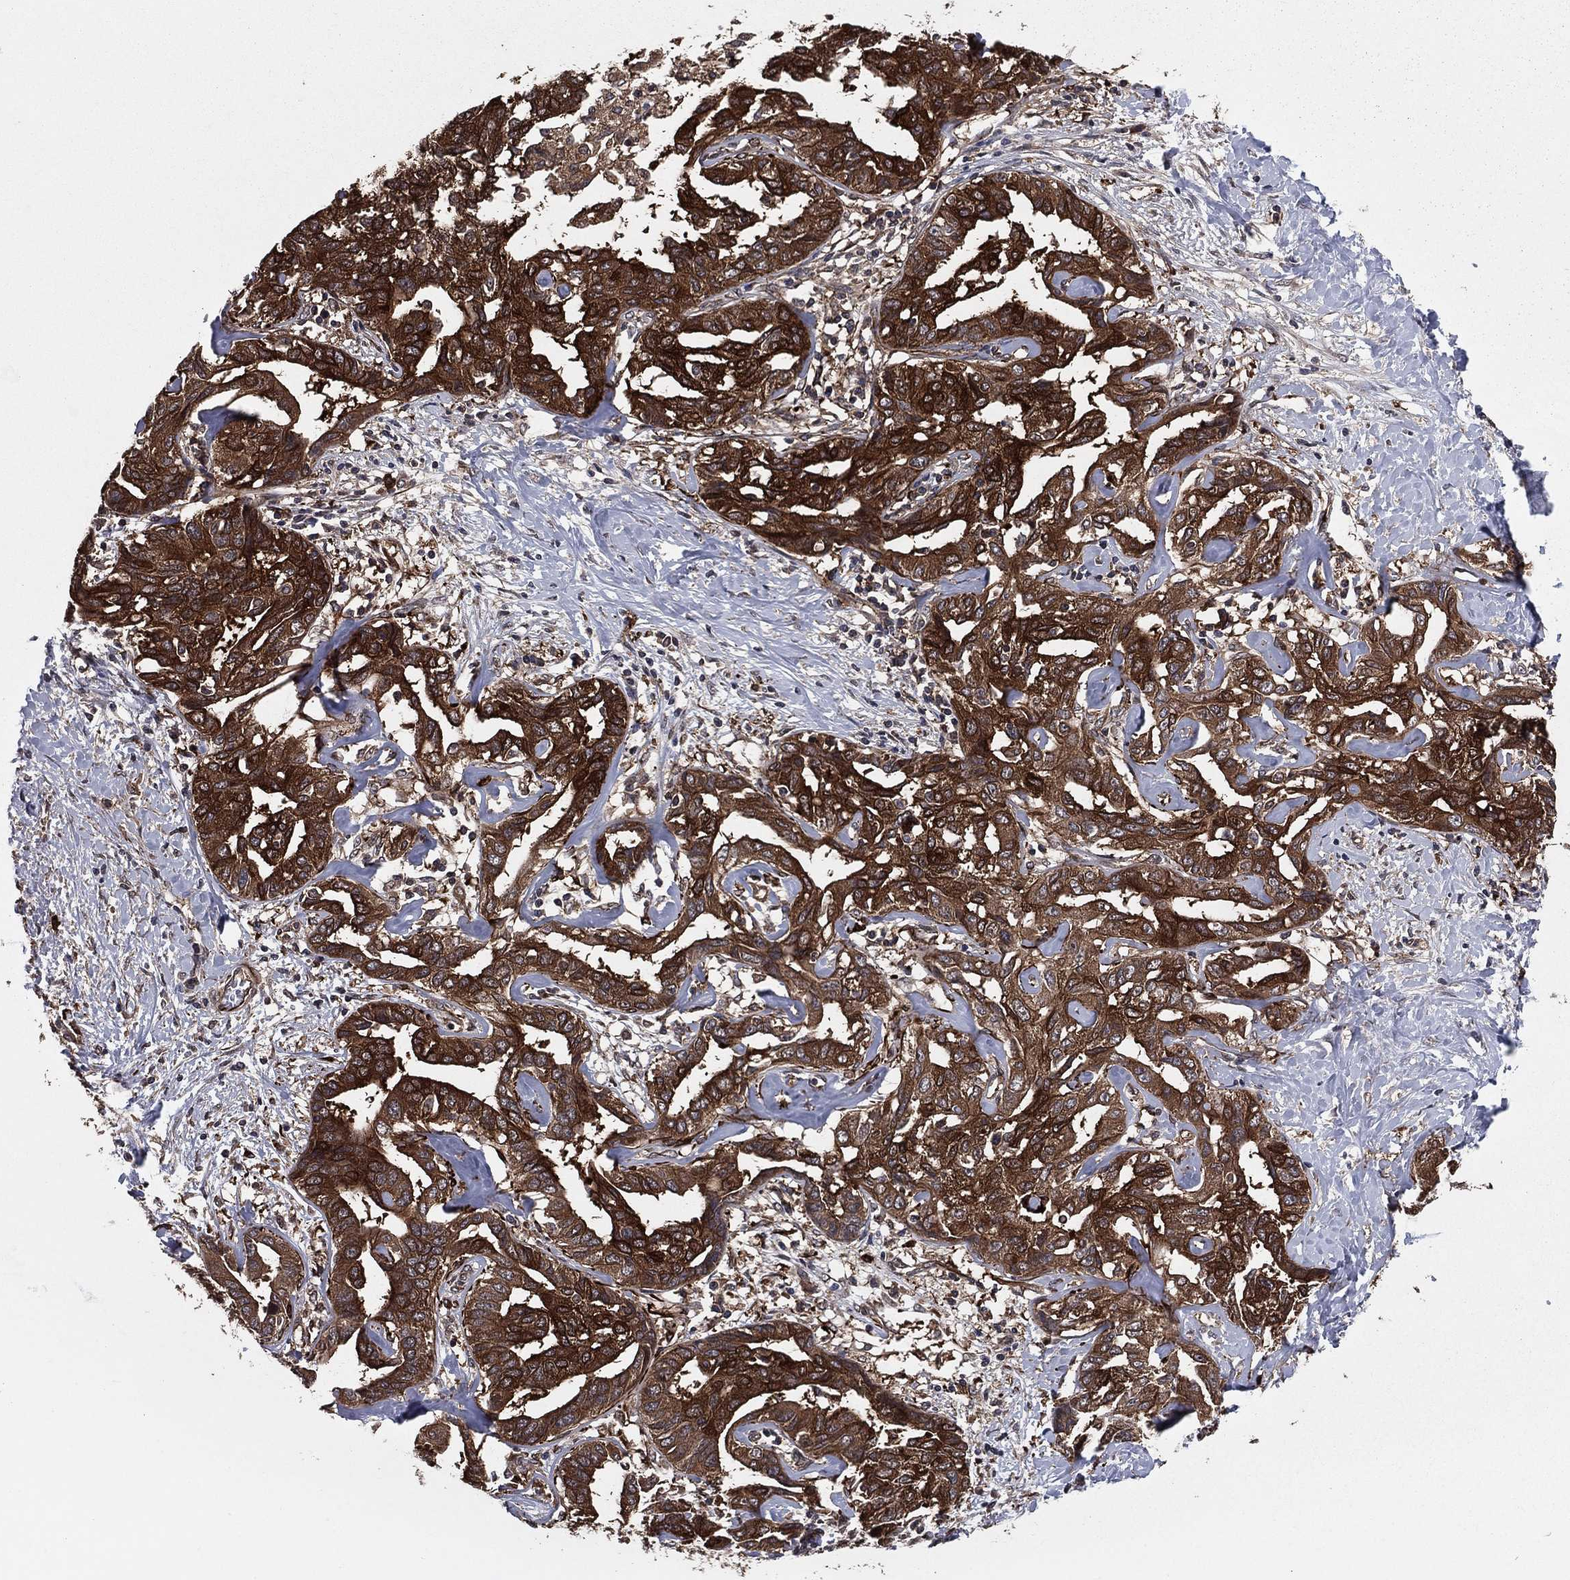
{"staining": {"intensity": "strong", "quantity": ">75%", "location": "cytoplasmic/membranous"}, "tissue": "liver cancer", "cell_type": "Tumor cells", "image_type": "cancer", "snomed": [{"axis": "morphology", "description": "Cholangiocarcinoma"}, {"axis": "topography", "description": "Liver"}], "caption": "This micrograph shows IHC staining of liver cholangiocarcinoma, with high strong cytoplasmic/membranous staining in approximately >75% of tumor cells.", "gene": "CERT1", "patient": {"sex": "male", "age": 59}}